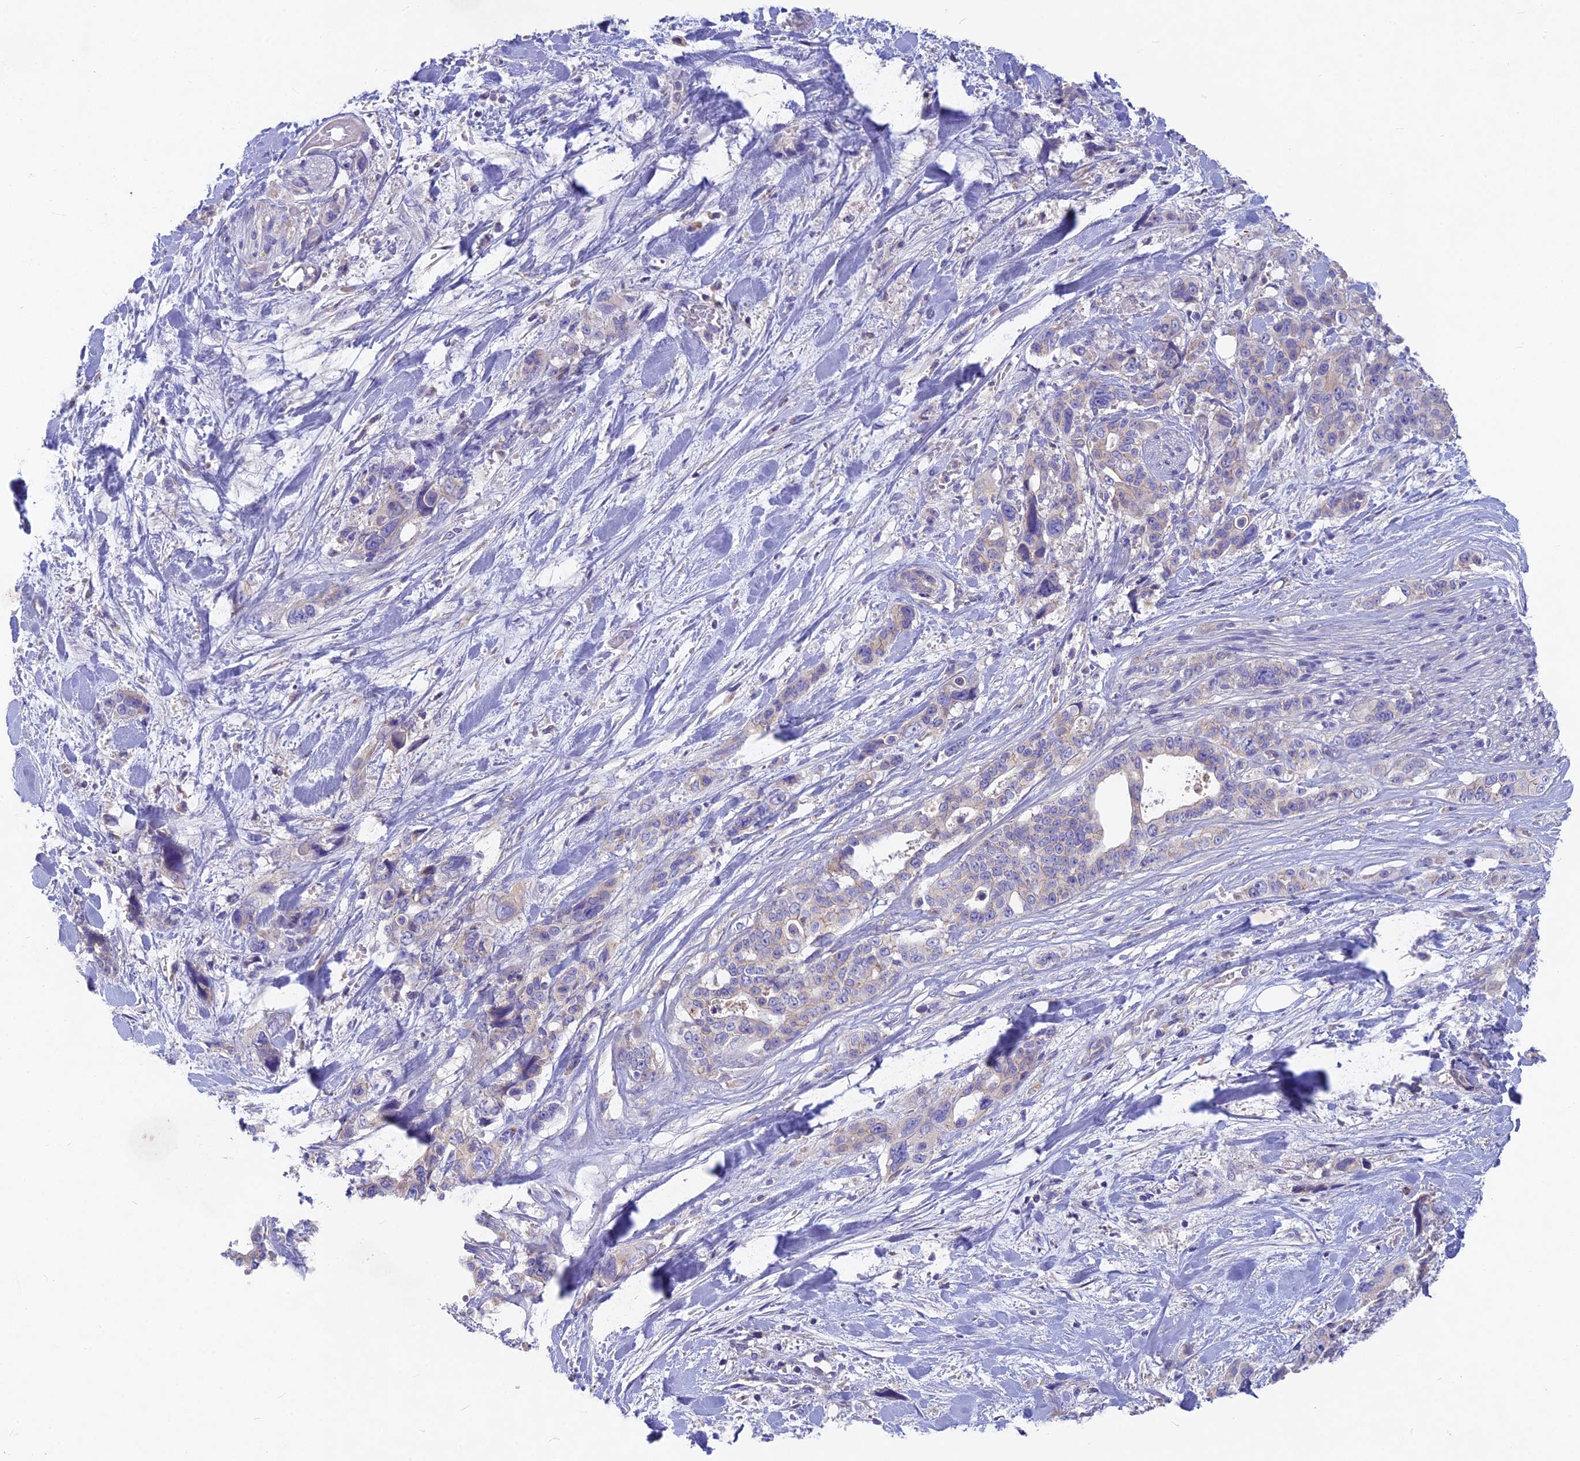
{"staining": {"intensity": "weak", "quantity": "25%-75%", "location": "cytoplasmic/membranous"}, "tissue": "pancreatic cancer", "cell_type": "Tumor cells", "image_type": "cancer", "snomed": [{"axis": "morphology", "description": "Adenocarcinoma, NOS"}, {"axis": "topography", "description": "Pancreas"}], "caption": "Pancreatic cancer (adenocarcinoma) stained with a brown dye reveals weak cytoplasmic/membranous positive staining in approximately 25%-75% of tumor cells.", "gene": "PZP", "patient": {"sex": "male", "age": 46}}